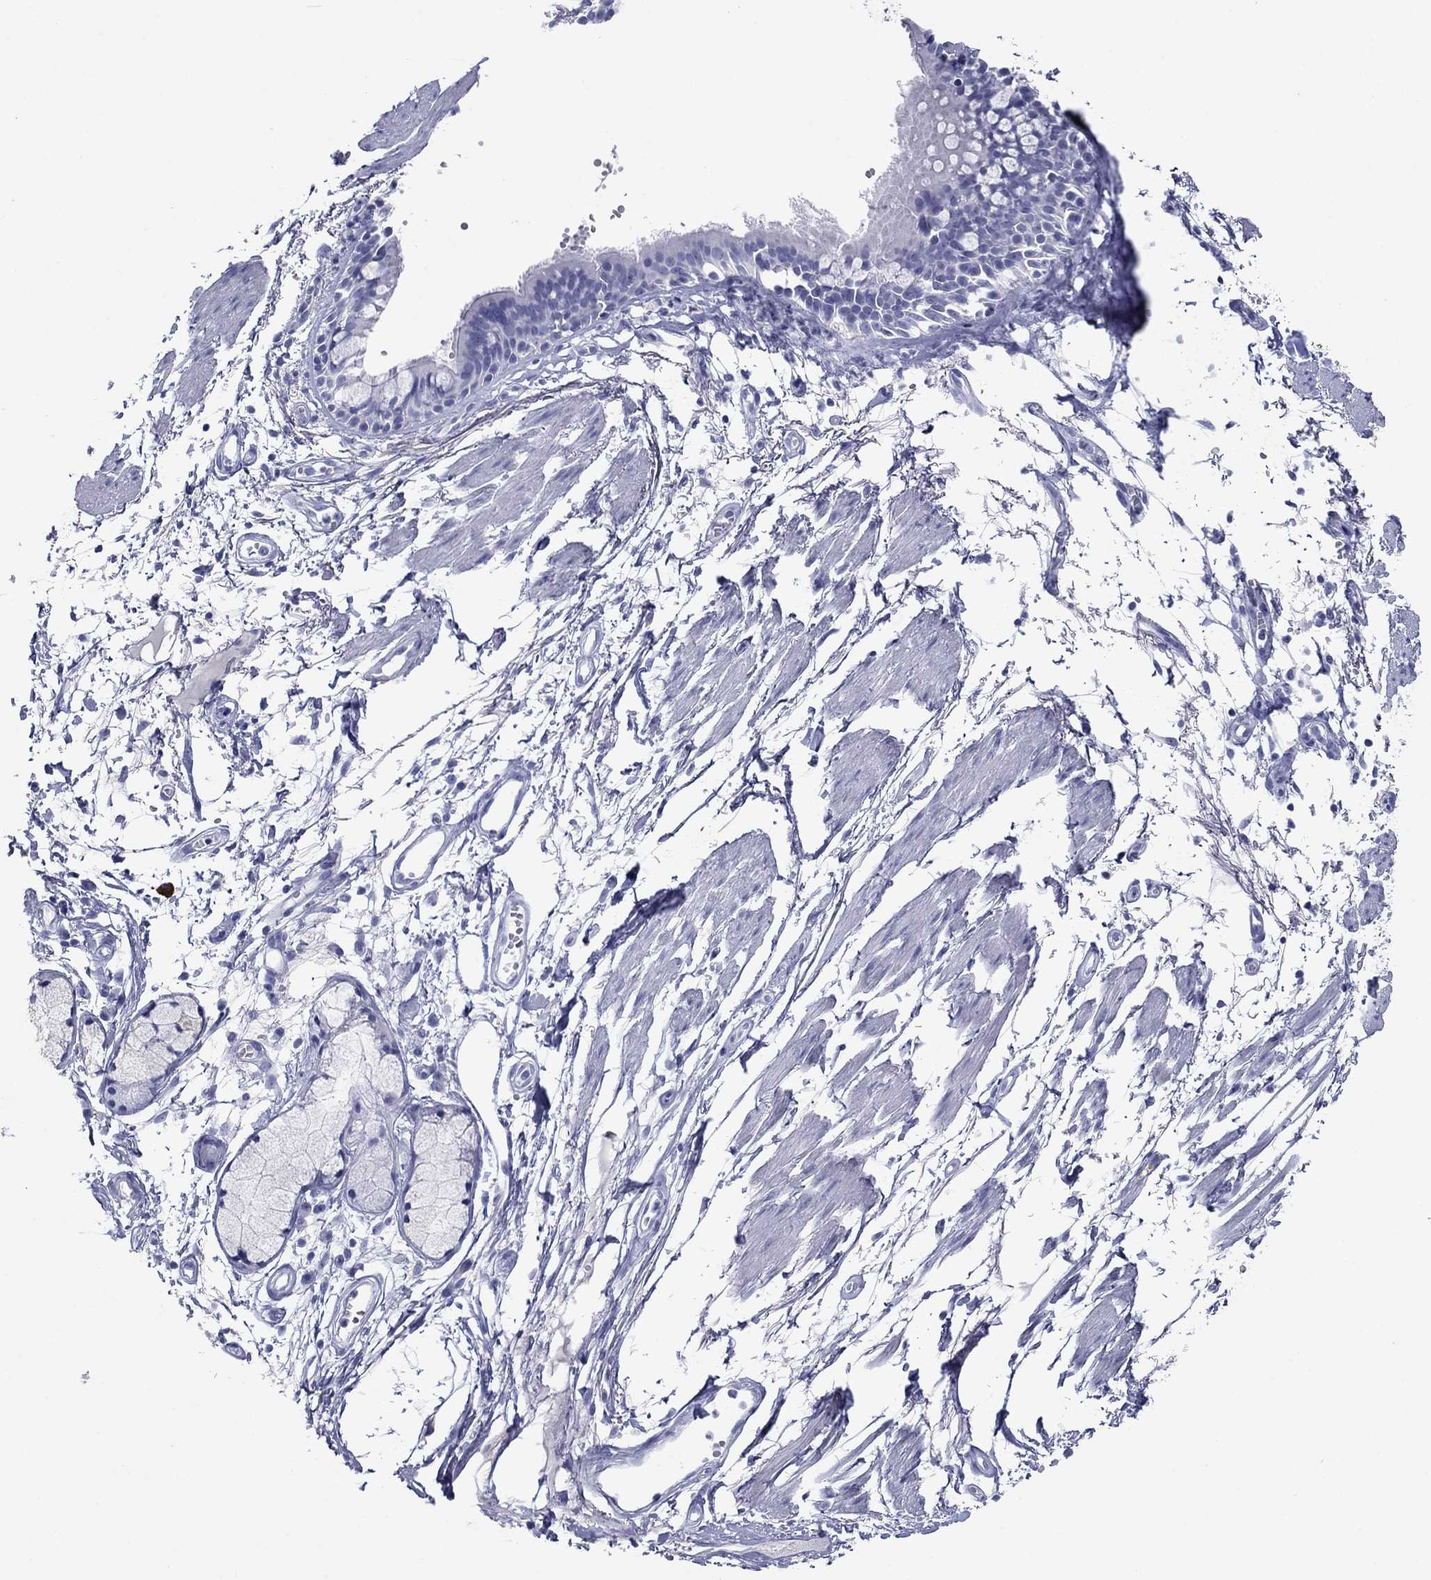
{"staining": {"intensity": "negative", "quantity": "none", "location": "none"}, "tissue": "soft tissue", "cell_type": "Fibroblasts", "image_type": "normal", "snomed": [{"axis": "morphology", "description": "Normal tissue, NOS"}, {"axis": "morphology", "description": "Squamous cell carcinoma, NOS"}, {"axis": "topography", "description": "Cartilage tissue"}, {"axis": "topography", "description": "Lung"}], "caption": "A high-resolution micrograph shows immunohistochemistry (IHC) staining of benign soft tissue, which exhibits no significant positivity in fibroblasts. Nuclei are stained in blue.", "gene": "ATP4A", "patient": {"sex": "male", "age": 66}}